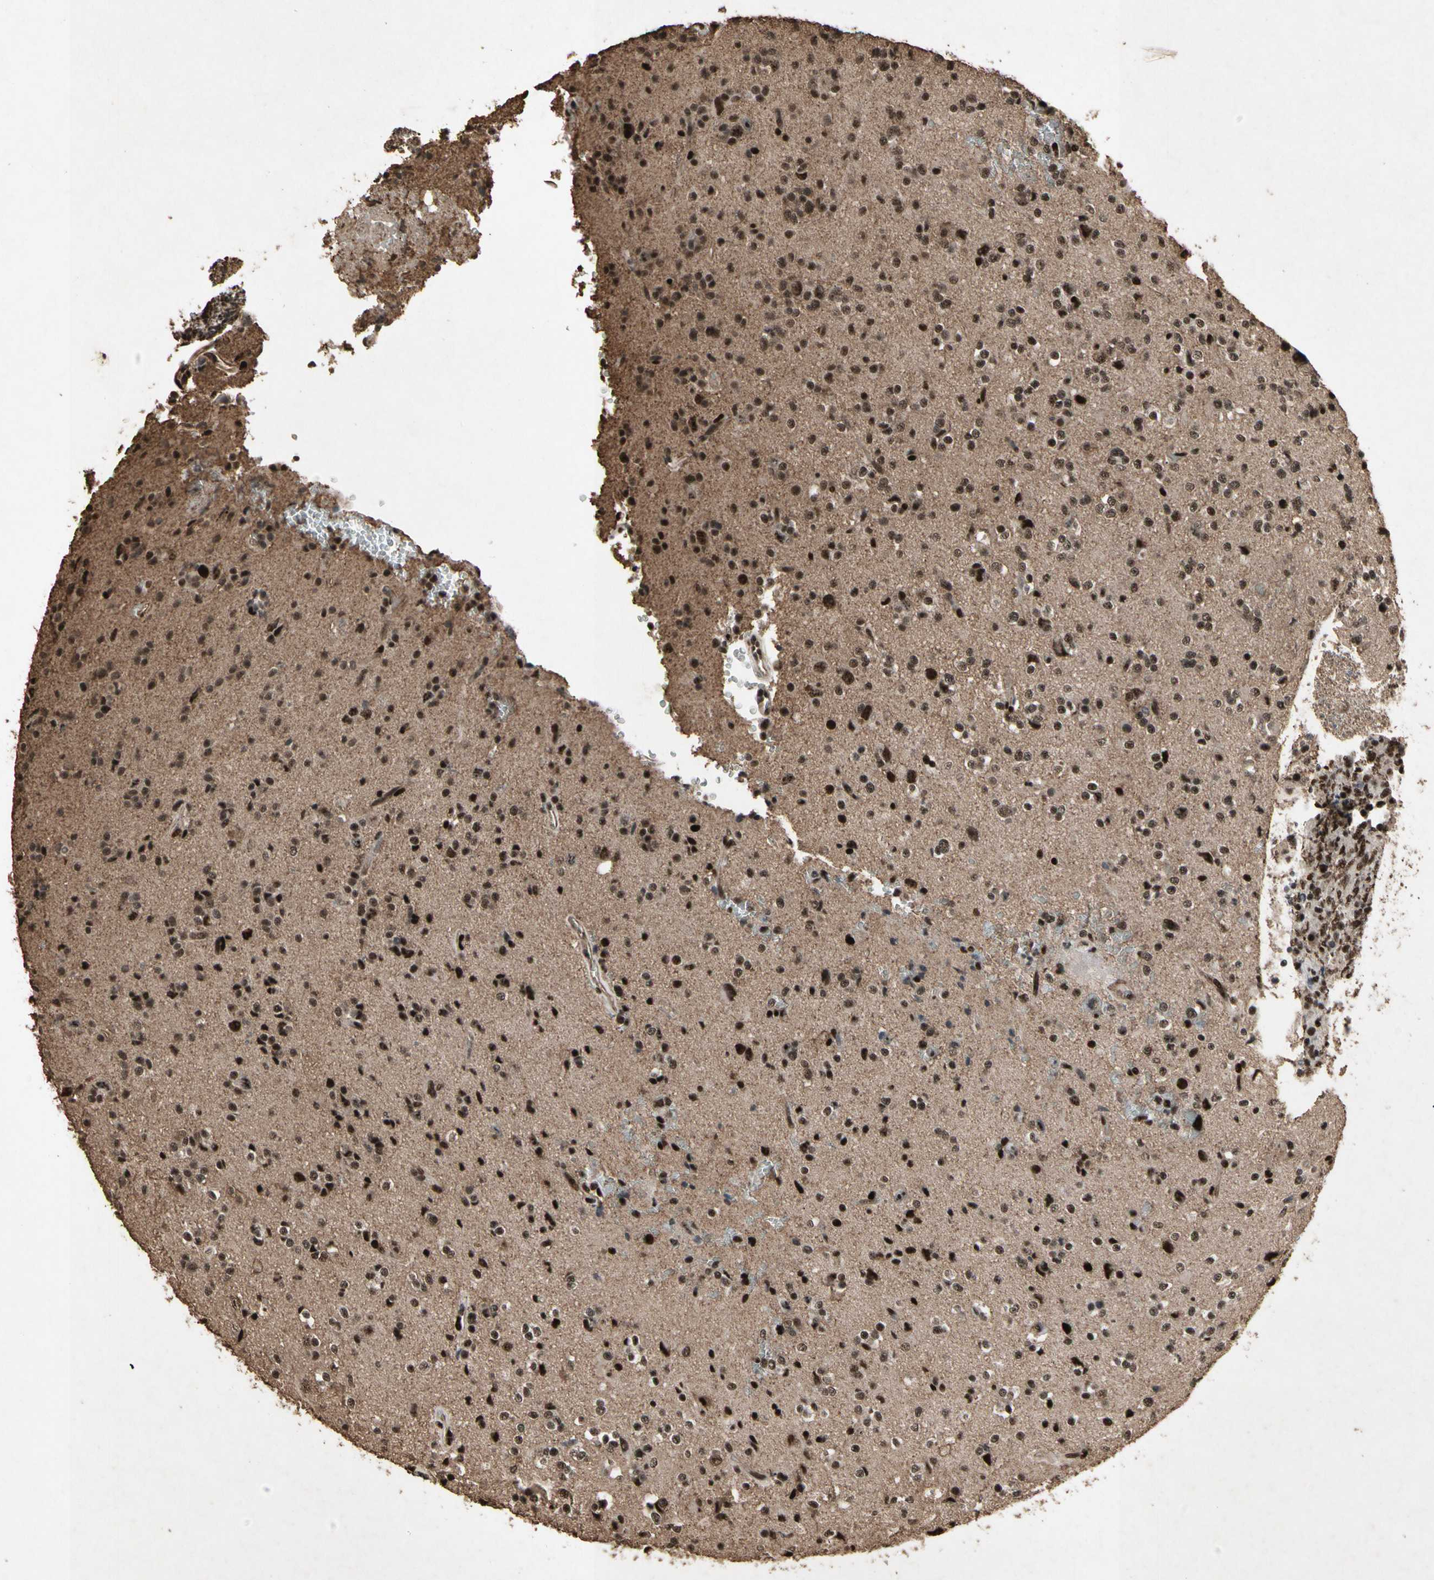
{"staining": {"intensity": "strong", "quantity": ">75%", "location": "nuclear"}, "tissue": "glioma", "cell_type": "Tumor cells", "image_type": "cancer", "snomed": [{"axis": "morphology", "description": "Glioma, malignant, High grade"}, {"axis": "topography", "description": "Brain"}], "caption": "The immunohistochemical stain shows strong nuclear expression in tumor cells of glioma tissue.", "gene": "TBX2", "patient": {"sex": "male", "age": 47}}